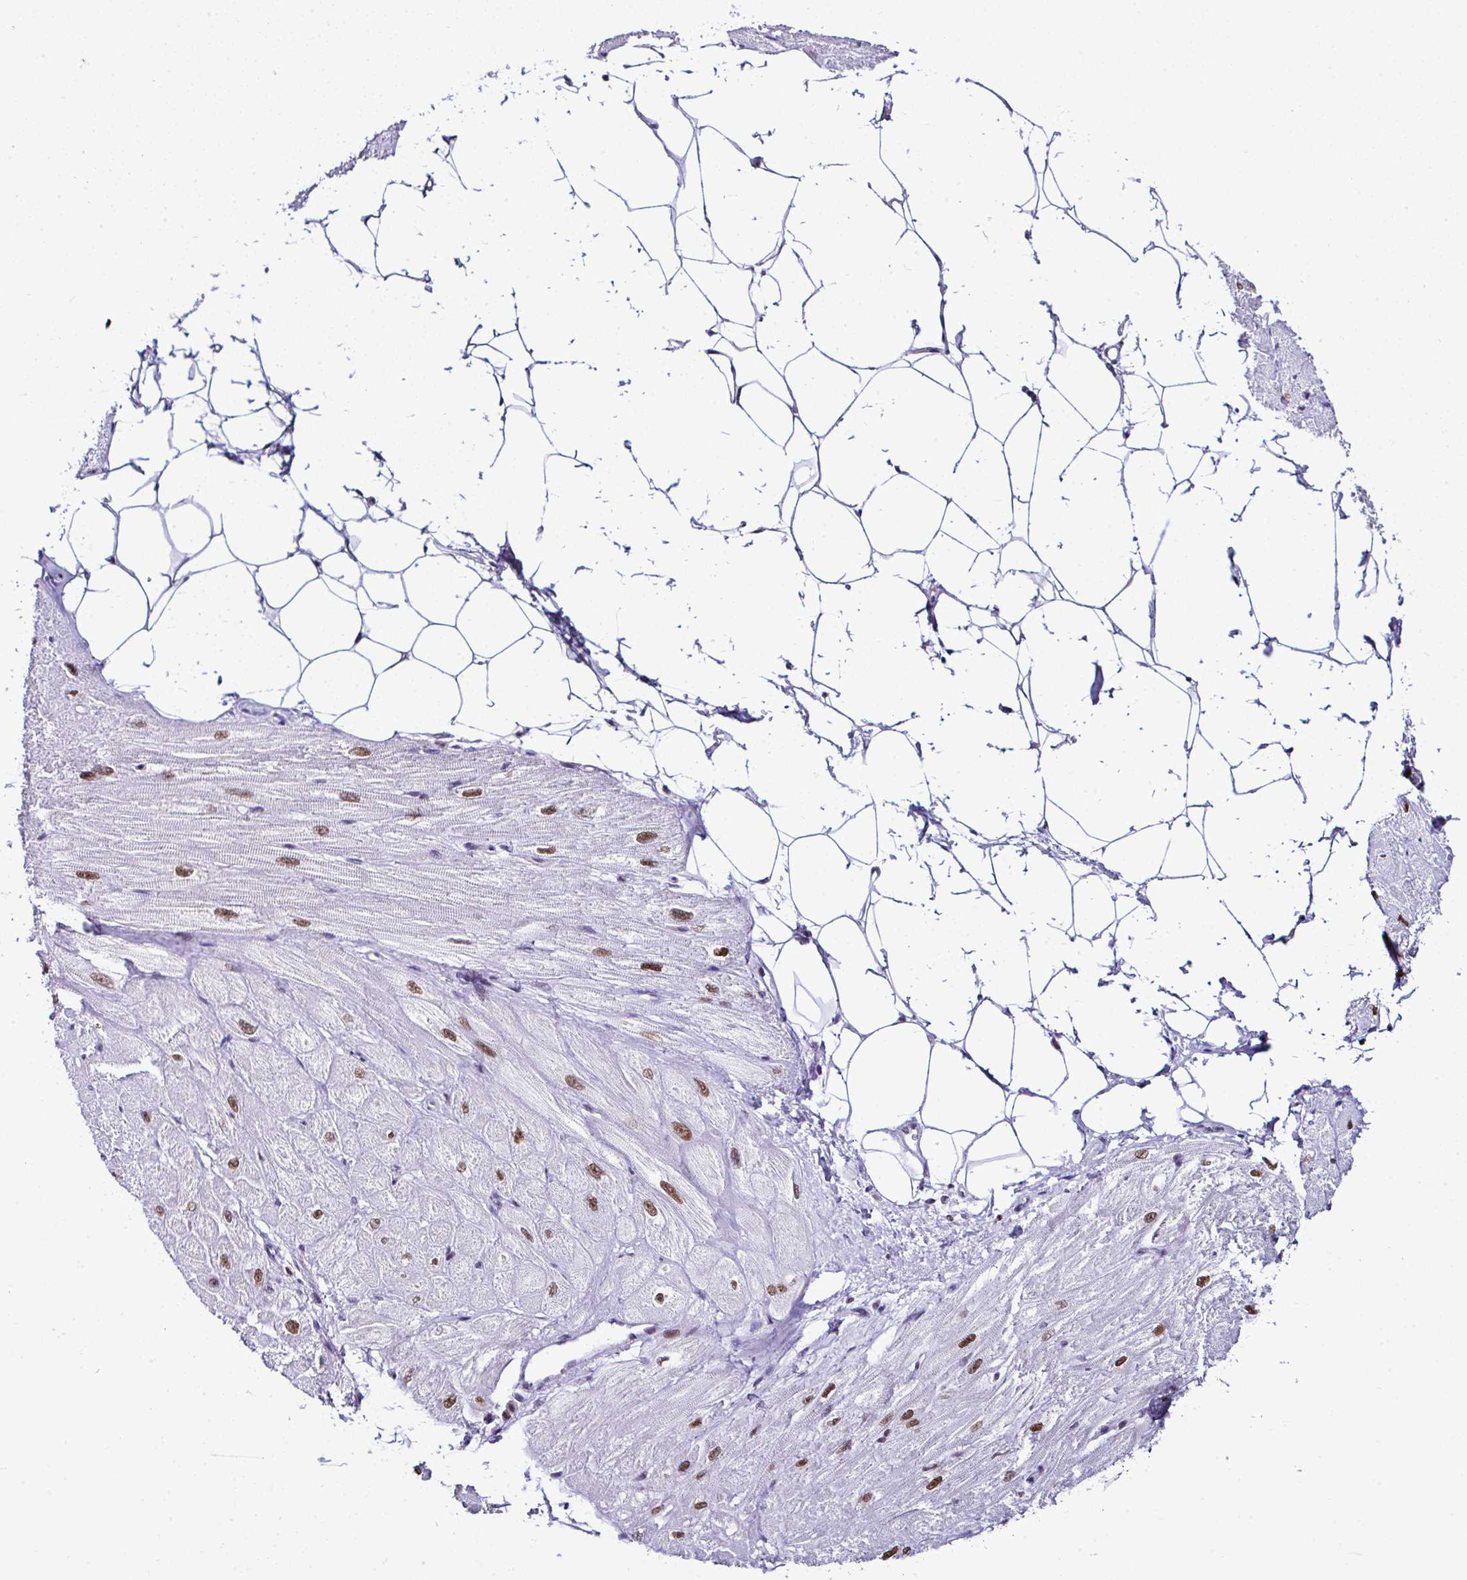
{"staining": {"intensity": "moderate", "quantity": "<25%", "location": "nuclear"}, "tissue": "heart muscle", "cell_type": "Cardiomyocytes", "image_type": "normal", "snomed": [{"axis": "morphology", "description": "Normal tissue, NOS"}, {"axis": "topography", "description": "Heart"}], "caption": "Moderate nuclear staining is seen in about <25% of cardiomyocytes in benign heart muscle. (DAB (3,3'-diaminobenzidine) = brown stain, brightfield microscopy at high magnification).", "gene": "DR1", "patient": {"sex": "male", "age": 62}}